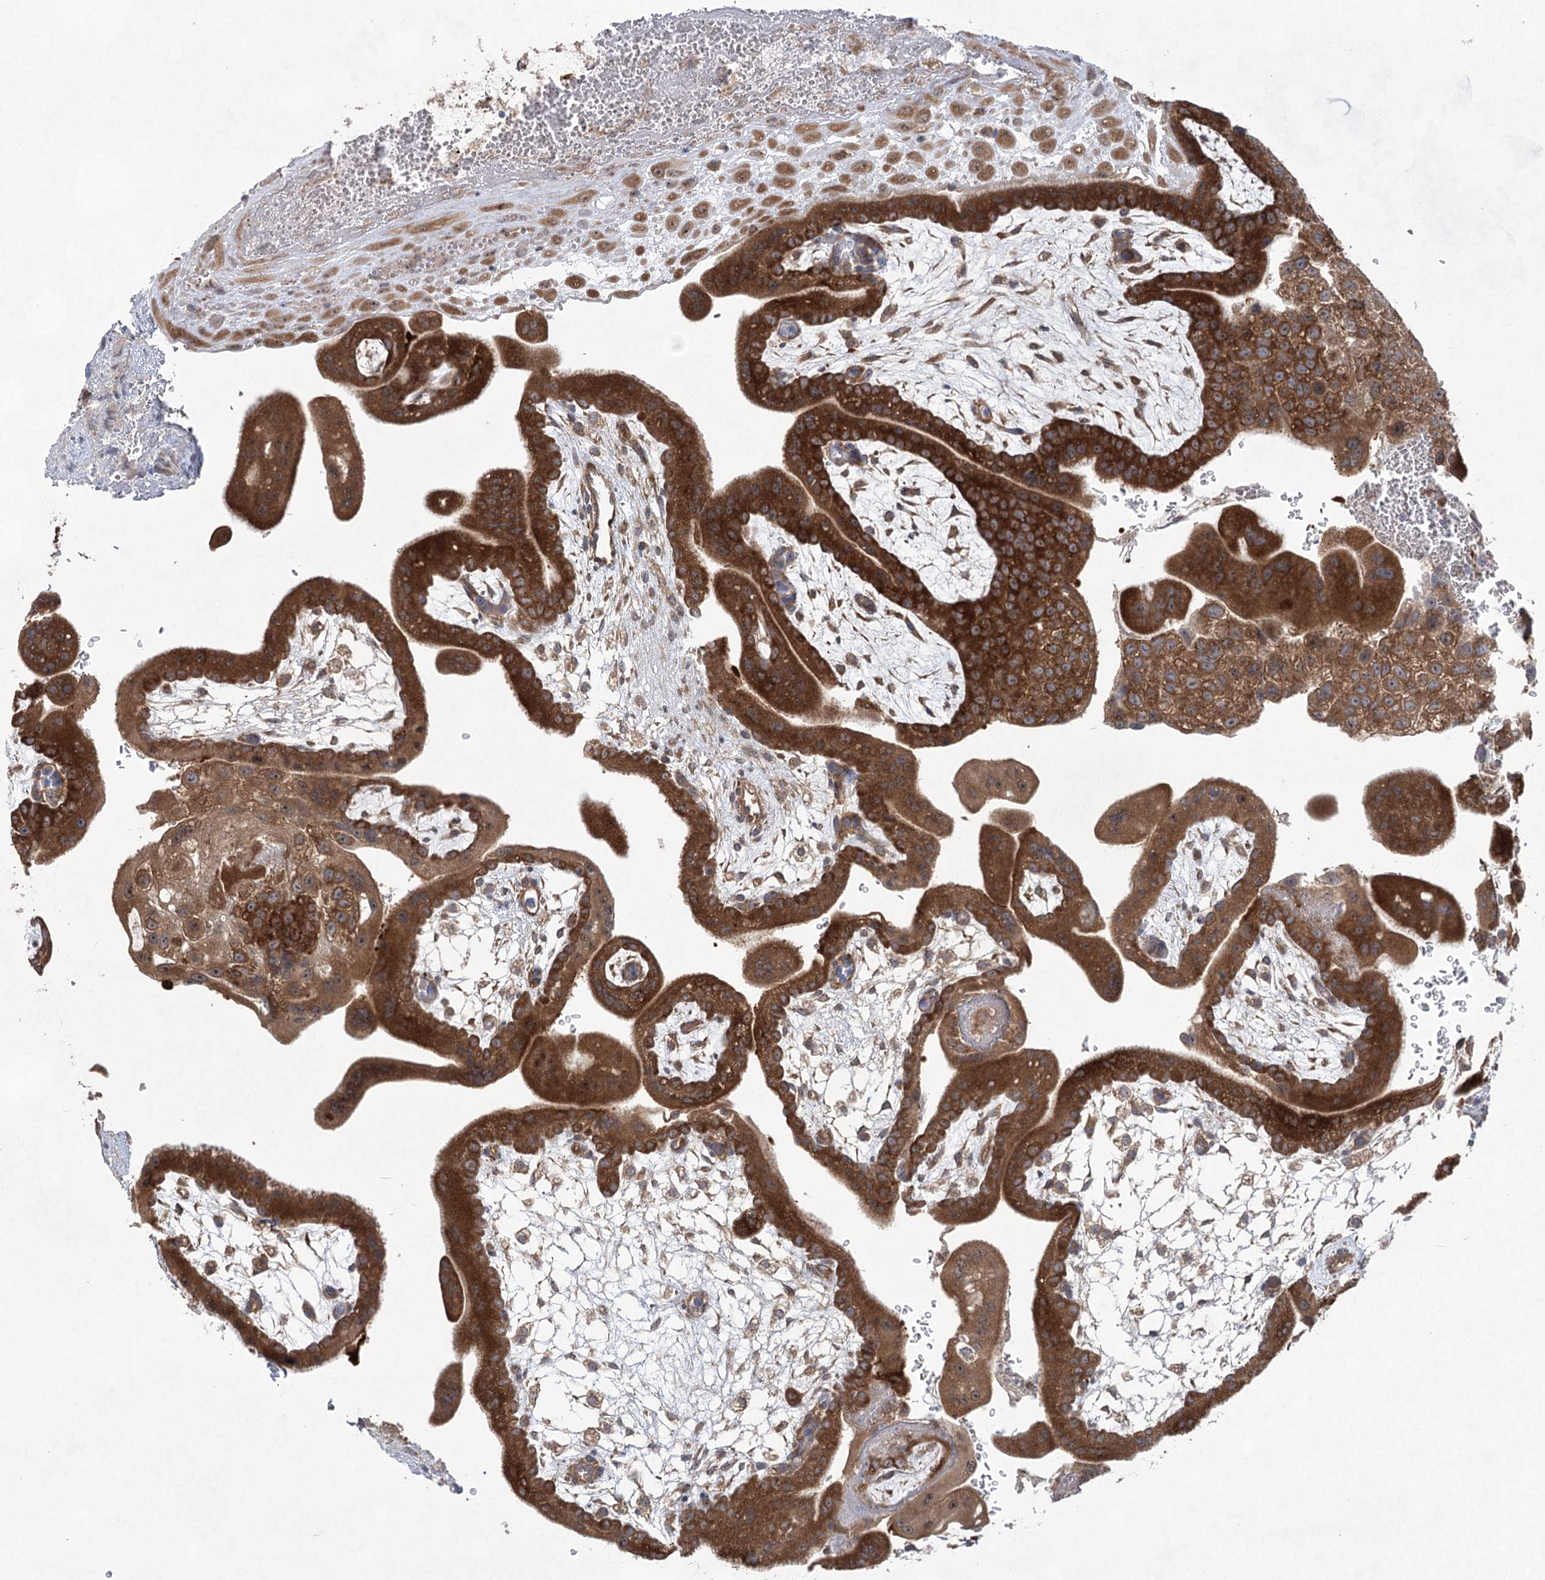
{"staining": {"intensity": "moderate", "quantity": ">75%", "location": "cytoplasmic/membranous"}, "tissue": "placenta", "cell_type": "Decidual cells", "image_type": "normal", "snomed": [{"axis": "morphology", "description": "Normal tissue, NOS"}, {"axis": "topography", "description": "Placenta"}], "caption": "This histopathology image reveals immunohistochemistry (IHC) staining of unremarkable placenta, with medium moderate cytoplasmic/membranous positivity in about >75% of decidual cells.", "gene": "EIF3A", "patient": {"sex": "female", "age": 35}}